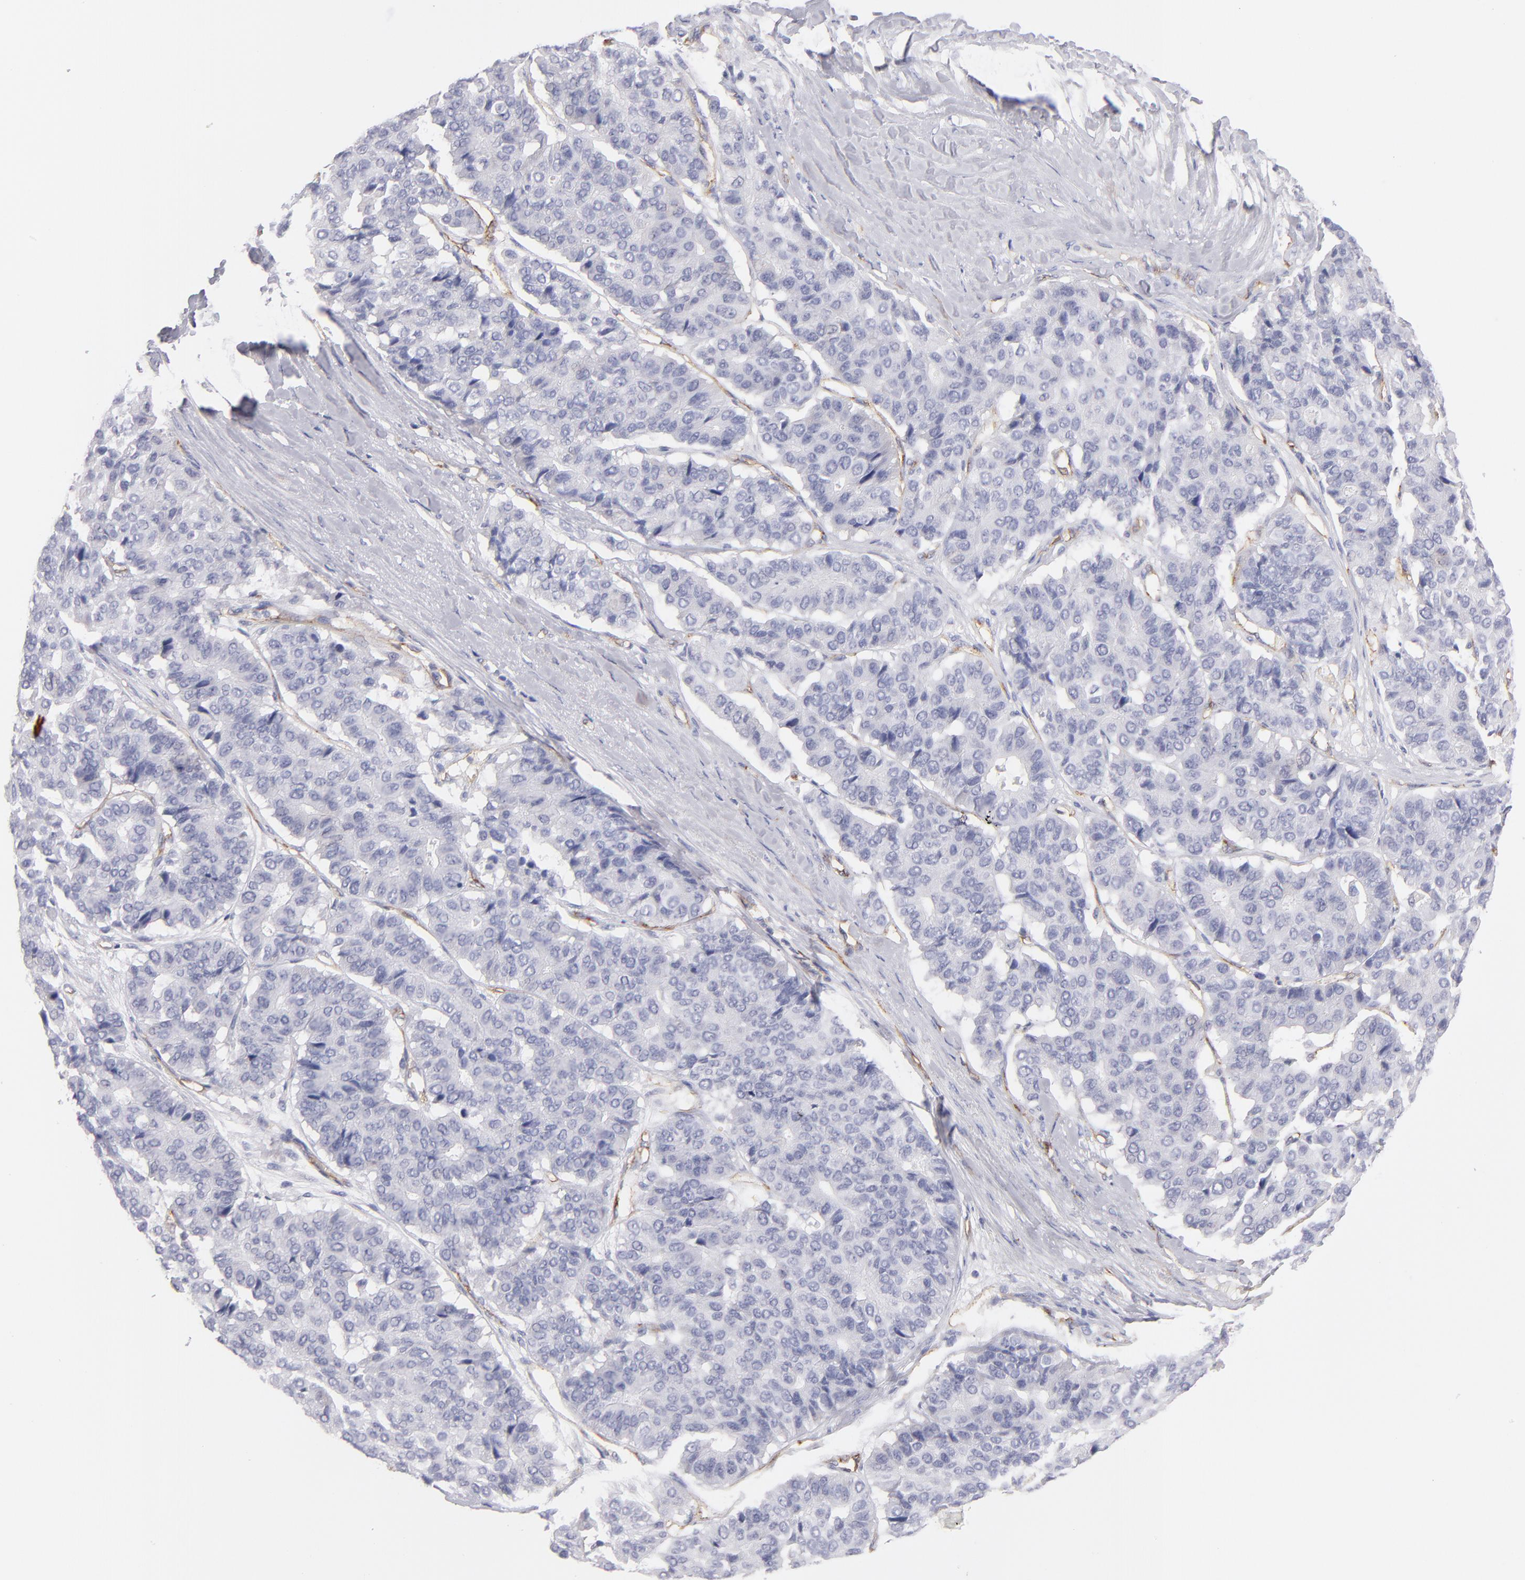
{"staining": {"intensity": "negative", "quantity": "none", "location": "none"}, "tissue": "pancreatic cancer", "cell_type": "Tumor cells", "image_type": "cancer", "snomed": [{"axis": "morphology", "description": "Adenocarcinoma, NOS"}, {"axis": "topography", "description": "Pancreas"}], "caption": "This is a photomicrograph of IHC staining of pancreatic adenocarcinoma, which shows no staining in tumor cells. (Immunohistochemistry, brightfield microscopy, high magnification).", "gene": "PLVAP", "patient": {"sex": "male", "age": 50}}